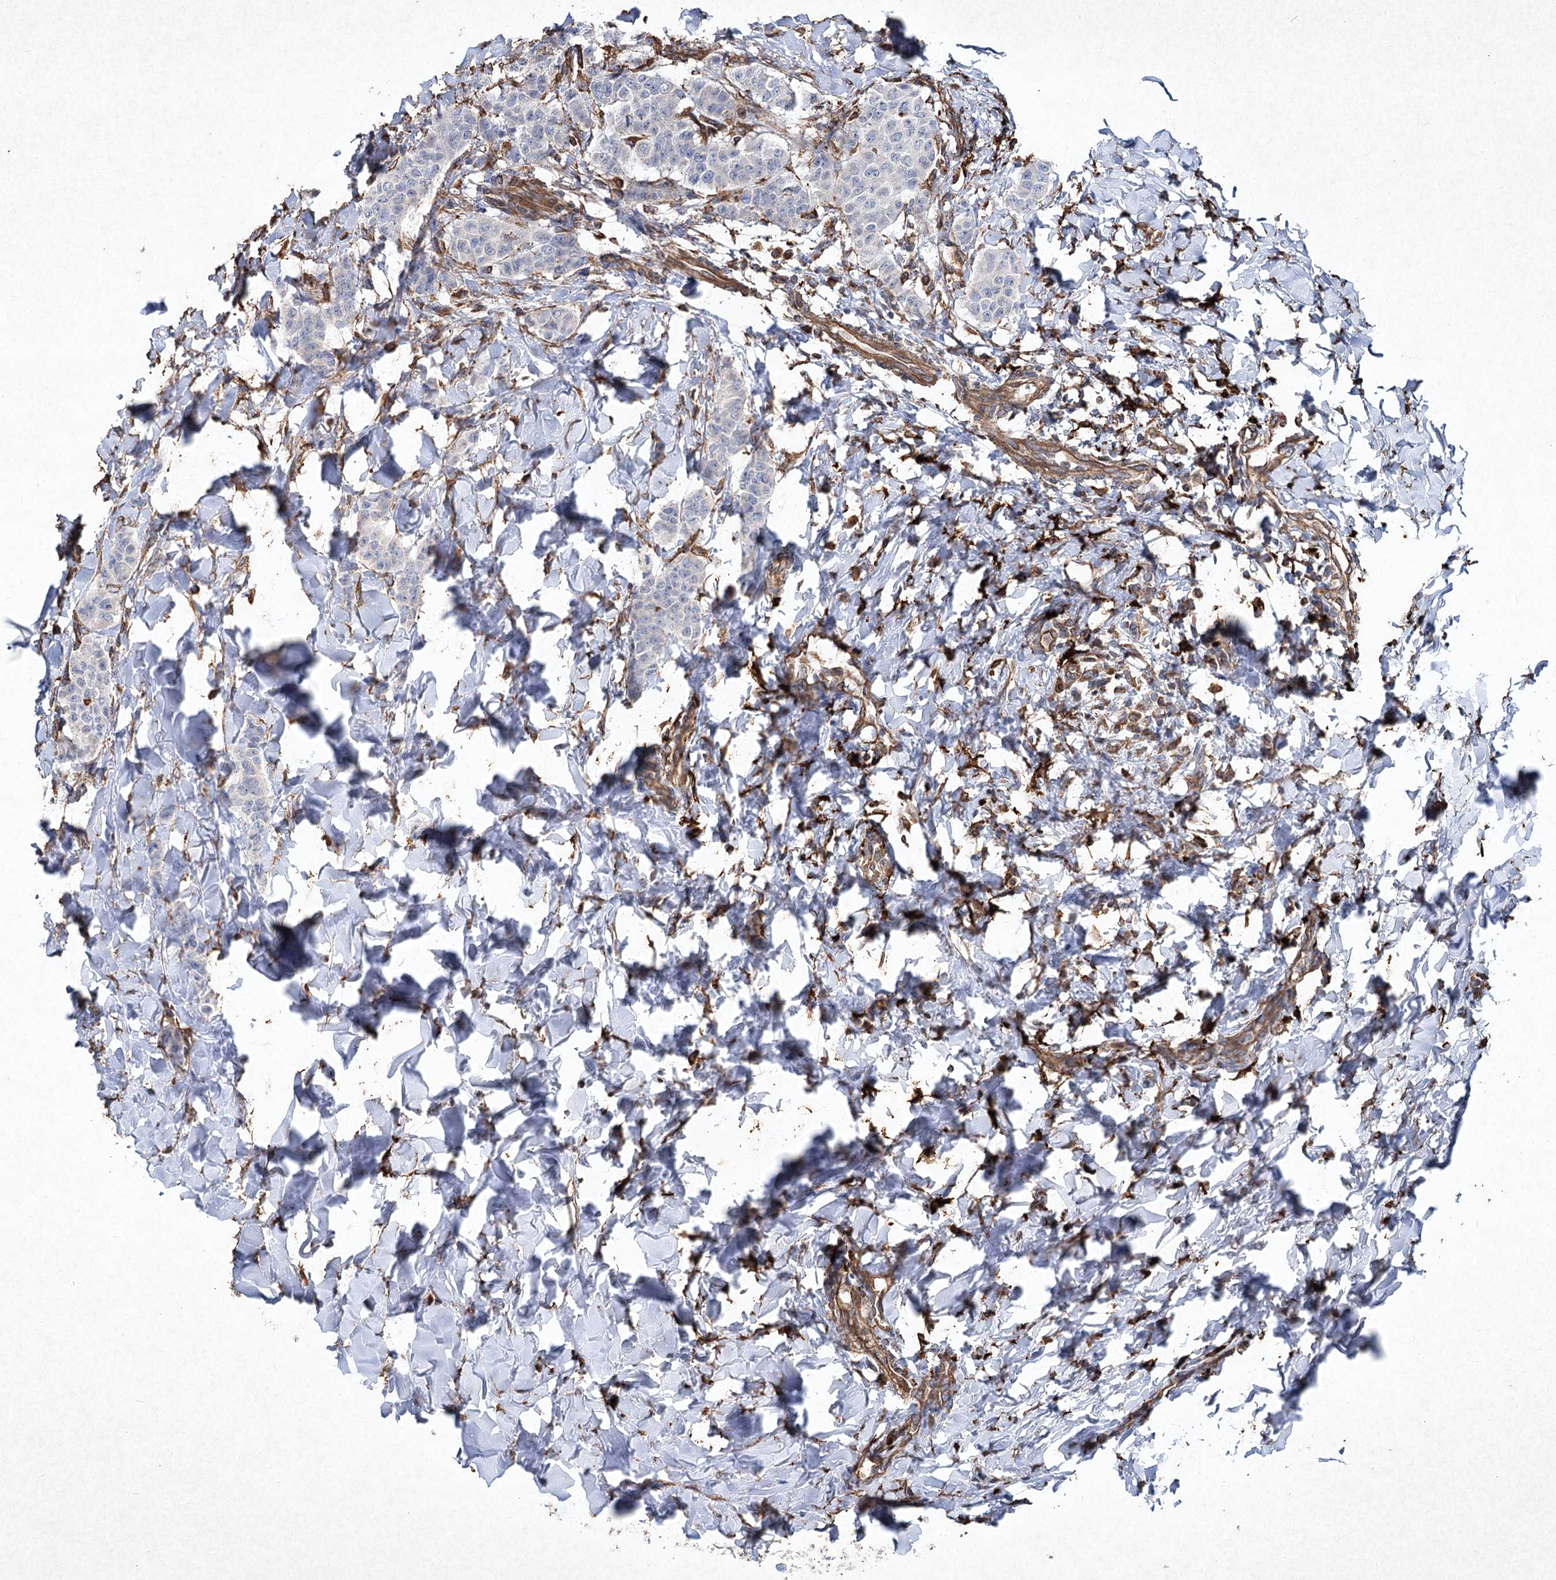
{"staining": {"intensity": "negative", "quantity": "none", "location": "none"}, "tissue": "breast cancer", "cell_type": "Tumor cells", "image_type": "cancer", "snomed": [{"axis": "morphology", "description": "Duct carcinoma"}, {"axis": "topography", "description": "Breast"}], "caption": "IHC image of breast cancer (intraductal carcinoma) stained for a protein (brown), which exhibits no staining in tumor cells.", "gene": "CLEC4M", "patient": {"sex": "female", "age": 40}}